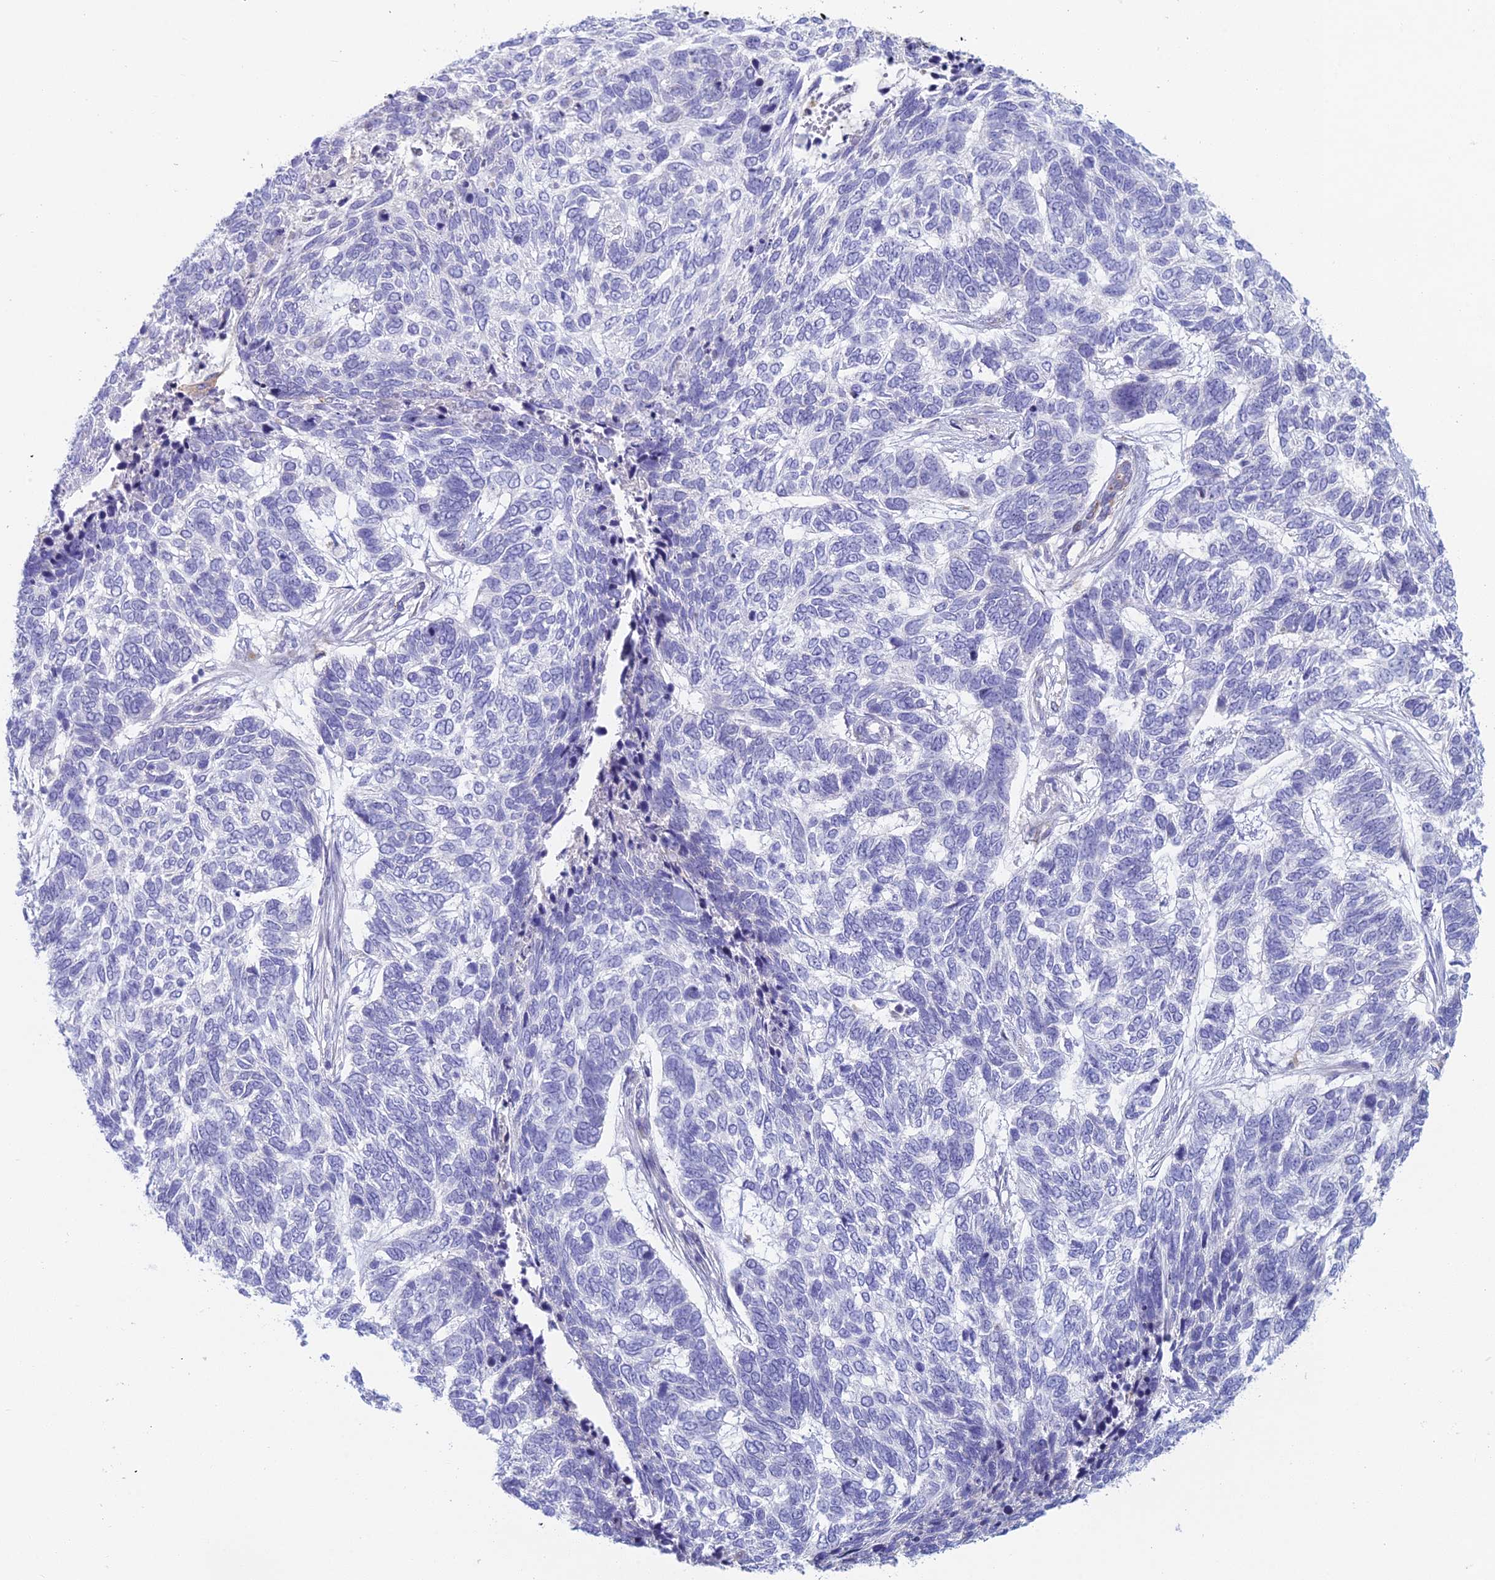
{"staining": {"intensity": "negative", "quantity": "none", "location": "none"}, "tissue": "skin cancer", "cell_type": "Tumor cells", "image_type": "cancer", "snomed": [{"axis": "morphology", "description": "Basal cell carcinoma"}, {"axis": "topography", "description": "Skin"}], "caption": "This micrograph is of basal cell carcinoma (skin) stained with immunohistochemistry (IHC) to label a protein in brown with the nuclei are counter-stained blue. There is no staining in tumor cells.", "gene": "FERD3L", "patient": {"sex": "female", "age": 65}}